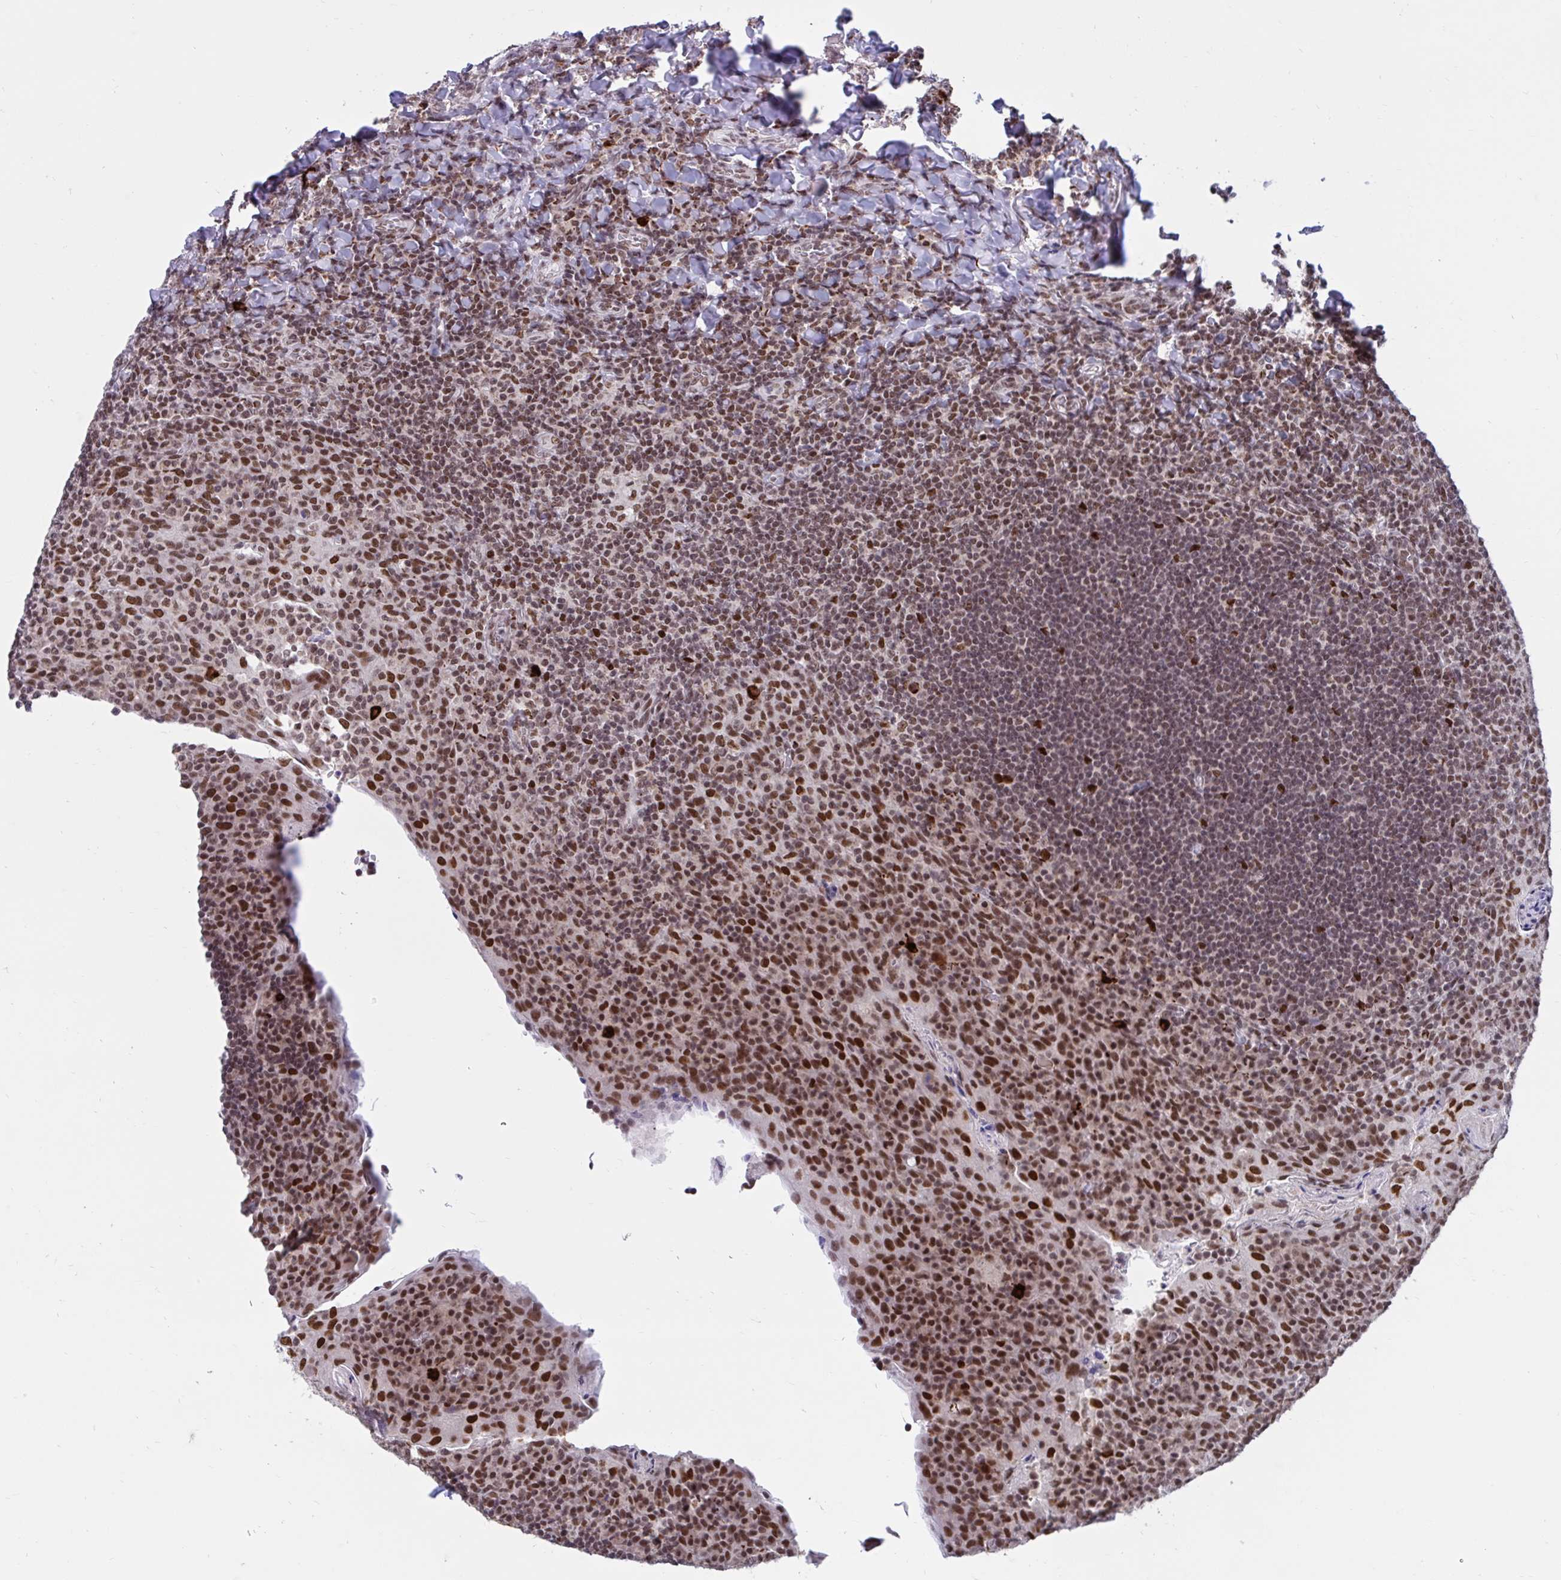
{"staining": {"intensity": "moderate", "quantity": "25%-75%", "location": "nuclear"}, "tissue": "tonsil", "cell_type": "Non-germinal center cells", "image_type": "normal", "snomed": [{"axis": "morphology", "description": "Normal tissue, NOS"}, {"axis": "topography", "description": "Tonsil"}], "caption": "IHC photomicrograph of normal tonsil: human tonsil stained using immunohistochemistry shows medium levels of moderate protein expression localized specifically in the nuclear of non-germinal center cells, appearing as a nuclear brown color.", "gene": "PHF10", "patient": {"sex": "male", "age": 17}}